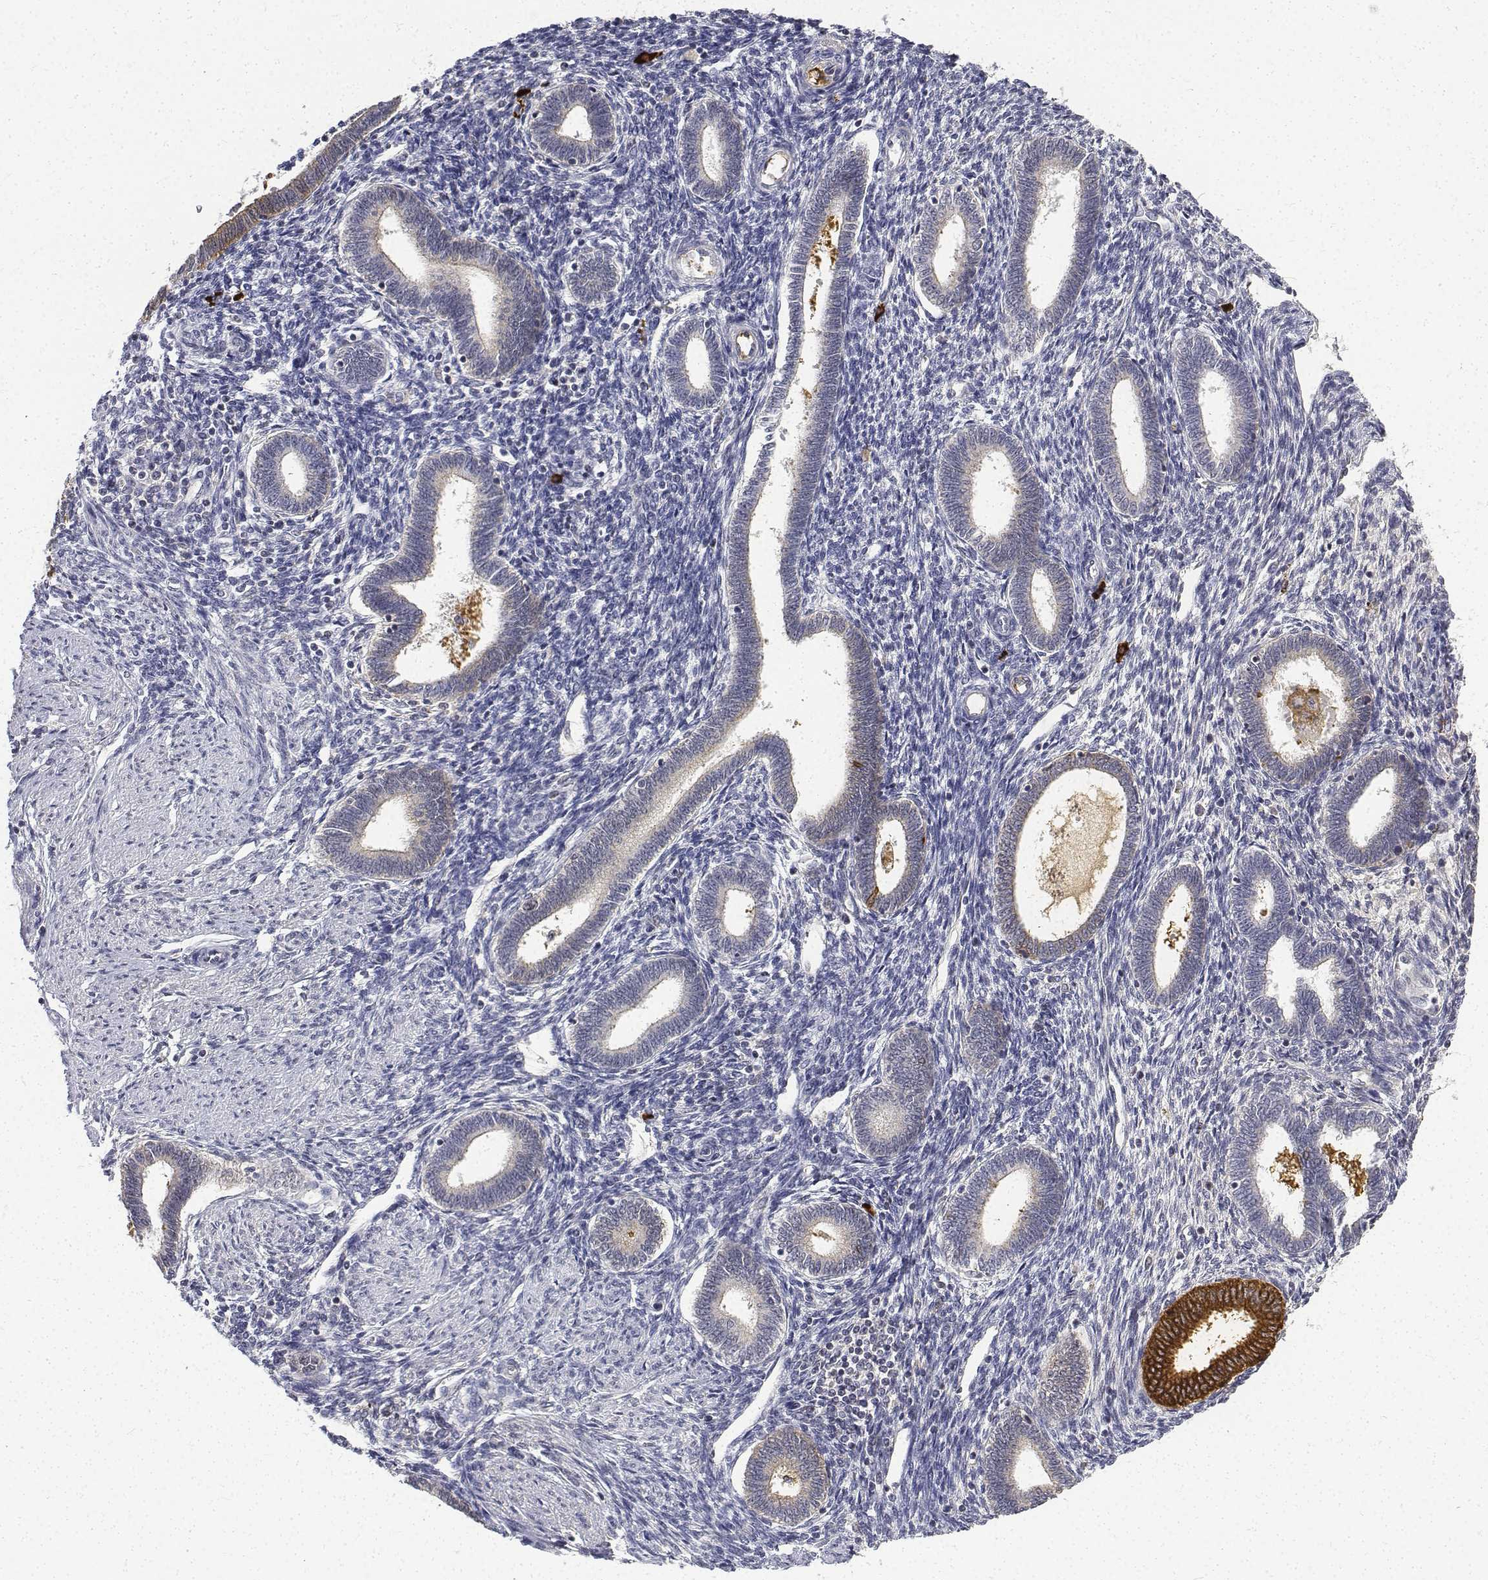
{"staining": {"intensity": "weak", "quantity": "25%-75%", "location": "nuclear"}, "tissue": "endometrium", "cell_type": "Cells in endometrial stroma", "image_type": "normal", "snomed": [{"axis": "morphology", "description": "Normal tissue, NOS"}, {"axis": "topography", "description": "Endometrium"}], "caption": "Immunohistochemistry (DAB) staining of benign human endometrium displays weak nuclear protein positivity in about 25%-75% of cells in endometrial stroma.", "gene": "ATRX", "patient": {"sex": "female", "age": 42}}